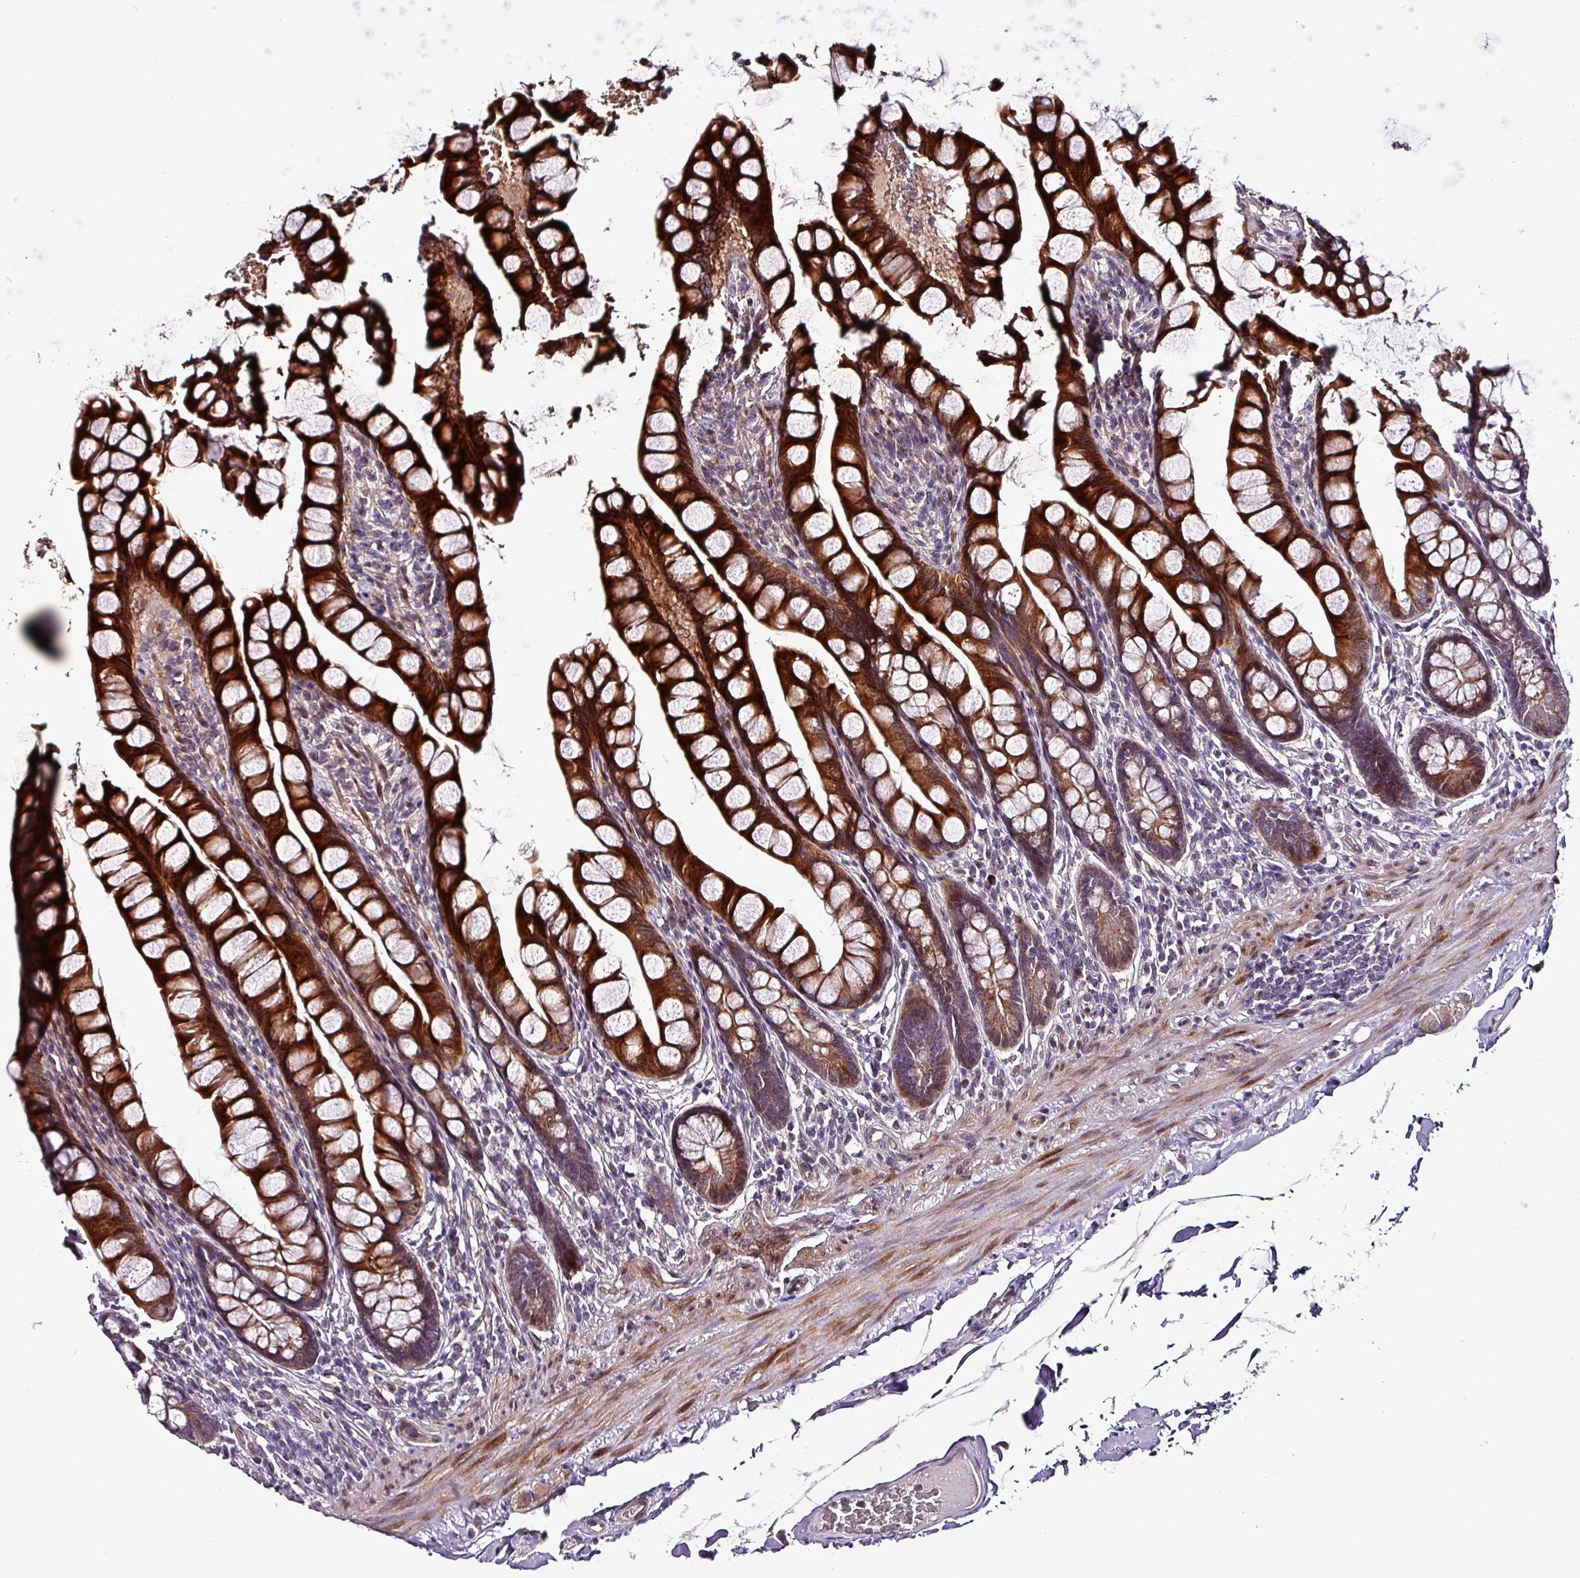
{"staining": {"intensity": "strong", "quantity": ">75%", "location": "cytoplasmic/membranous,nuclear"}, "tissue": "small intestine", "cell_type": "Glandular cells", "image_type": "normal", "snomed": [{"axis": "morphology", "description": "Normal tissue, NOS"}, {"axis": "topography", "description": "Small intestine"}], "caption": "High-magnification brightfield microscopy of normal small intestine stained with DAB (brown) and counterstained with hematoxylin (blue). glandular cells exhibit strong cytoplasmic/membranous,nuclear staining is identified in about>75% of cells. The staining was performed using DAB (3,3'-diaminobenzidine) to visualize the protein expression in brown, while the nuclei were stained in blue with hematoxylin (Magnification: 20x).", "gene": "GRAPL", "patient": {"sex": "male", "age": 70}}